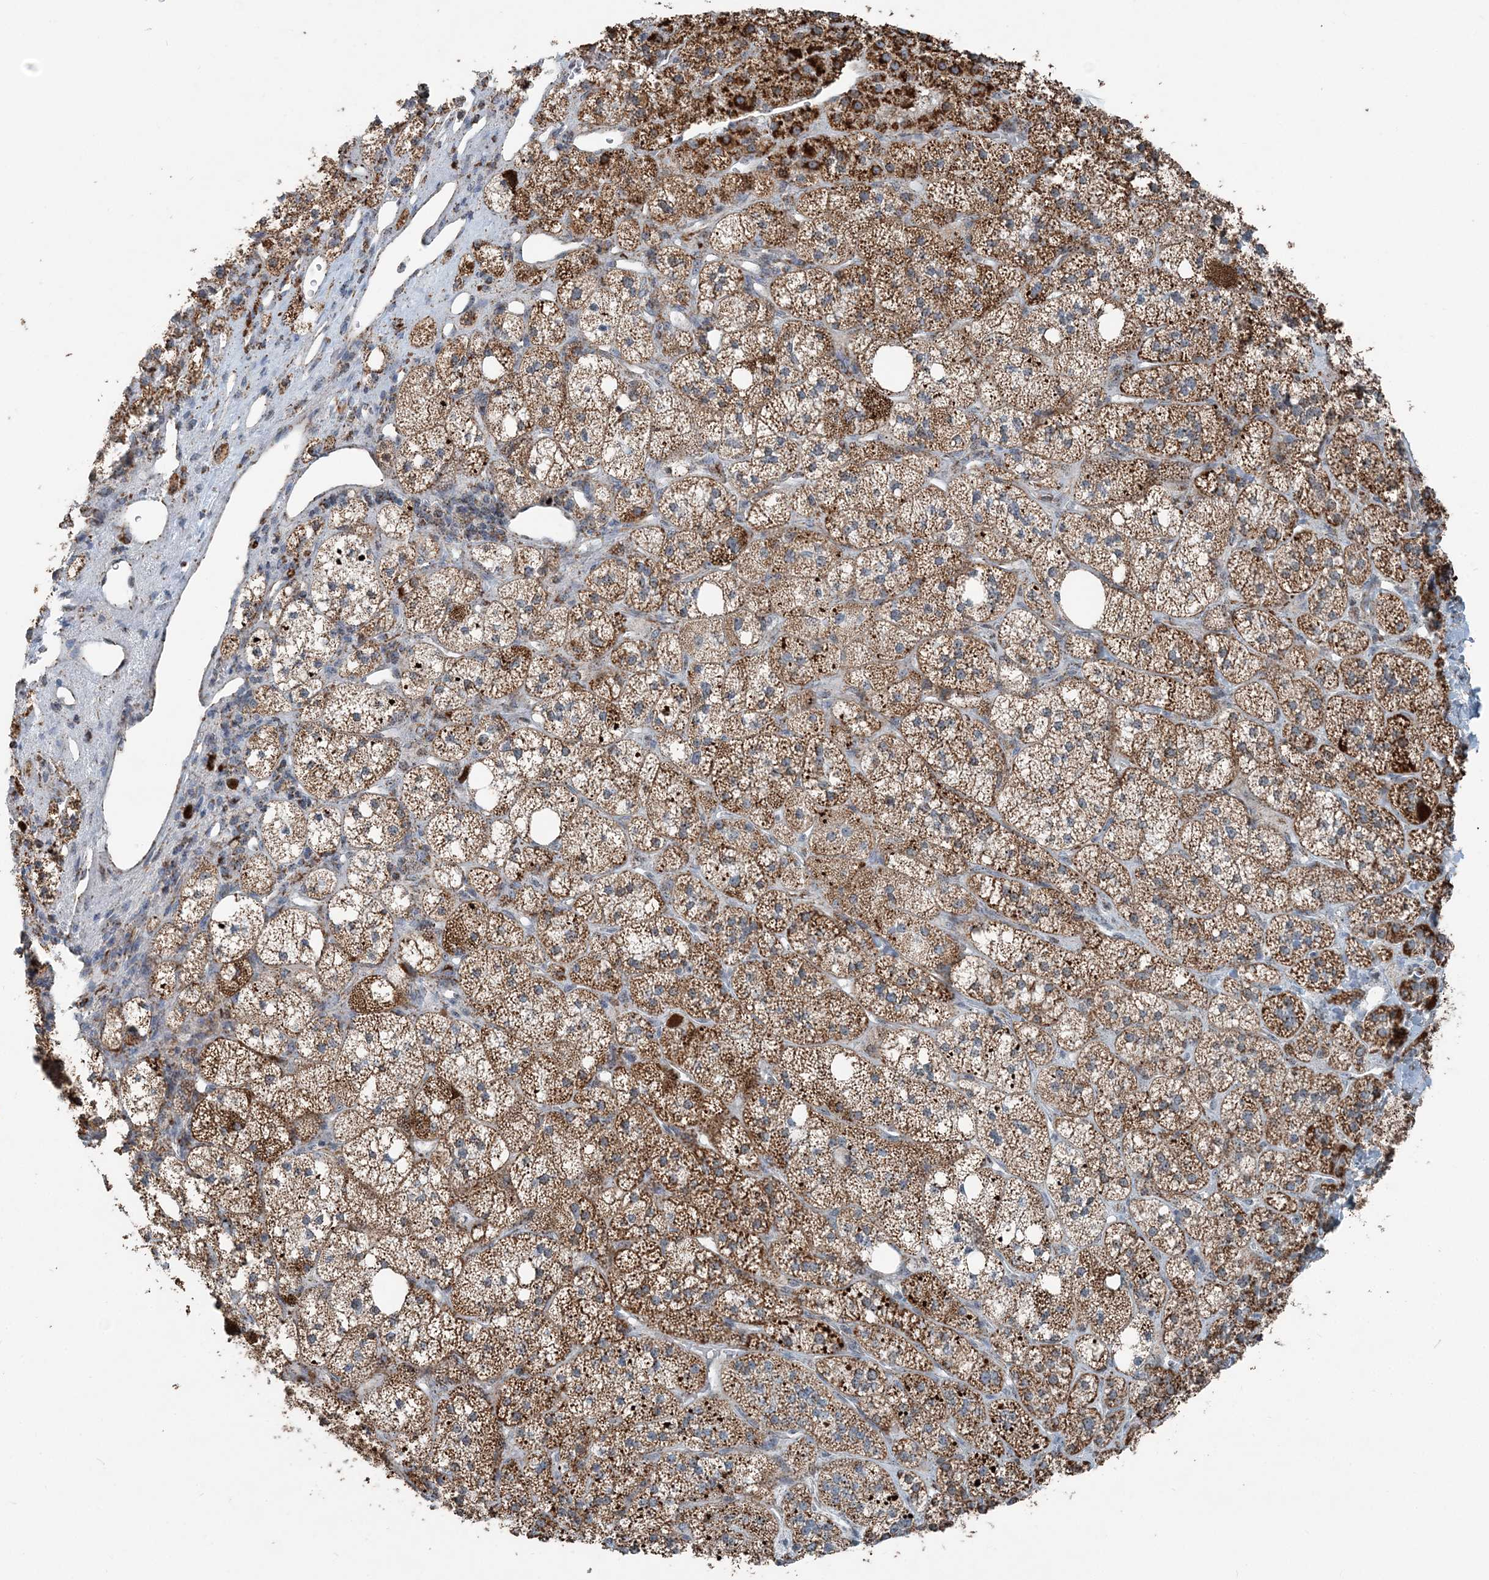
{"staining": {"intensity": "strong", "quantity": "25%-75%", "location": "cytoplasmic/membranous"}, "tissue": "adrenal gland", "cell_type": "Glandular cells", "image_type": "normal", "snomed": [{"axis": "morphology", "description": "Normal tissue, NOS"}, {"axis": "topography", "description": "Adrenal gland"}], "caption": "A brown stain highlights strong cytoplasmic/membranous positivity of a protein in glandular cells of unremarkable adrenal gland. The protein of interest is stained brown, and the nuclei are stained in blue (DAB (3,3'-diaminobenzidine) IHC with brightfield microscopy, high magnification).", "gene": "SUCLG1", "patient": {"sex": "male", "age": 61}}